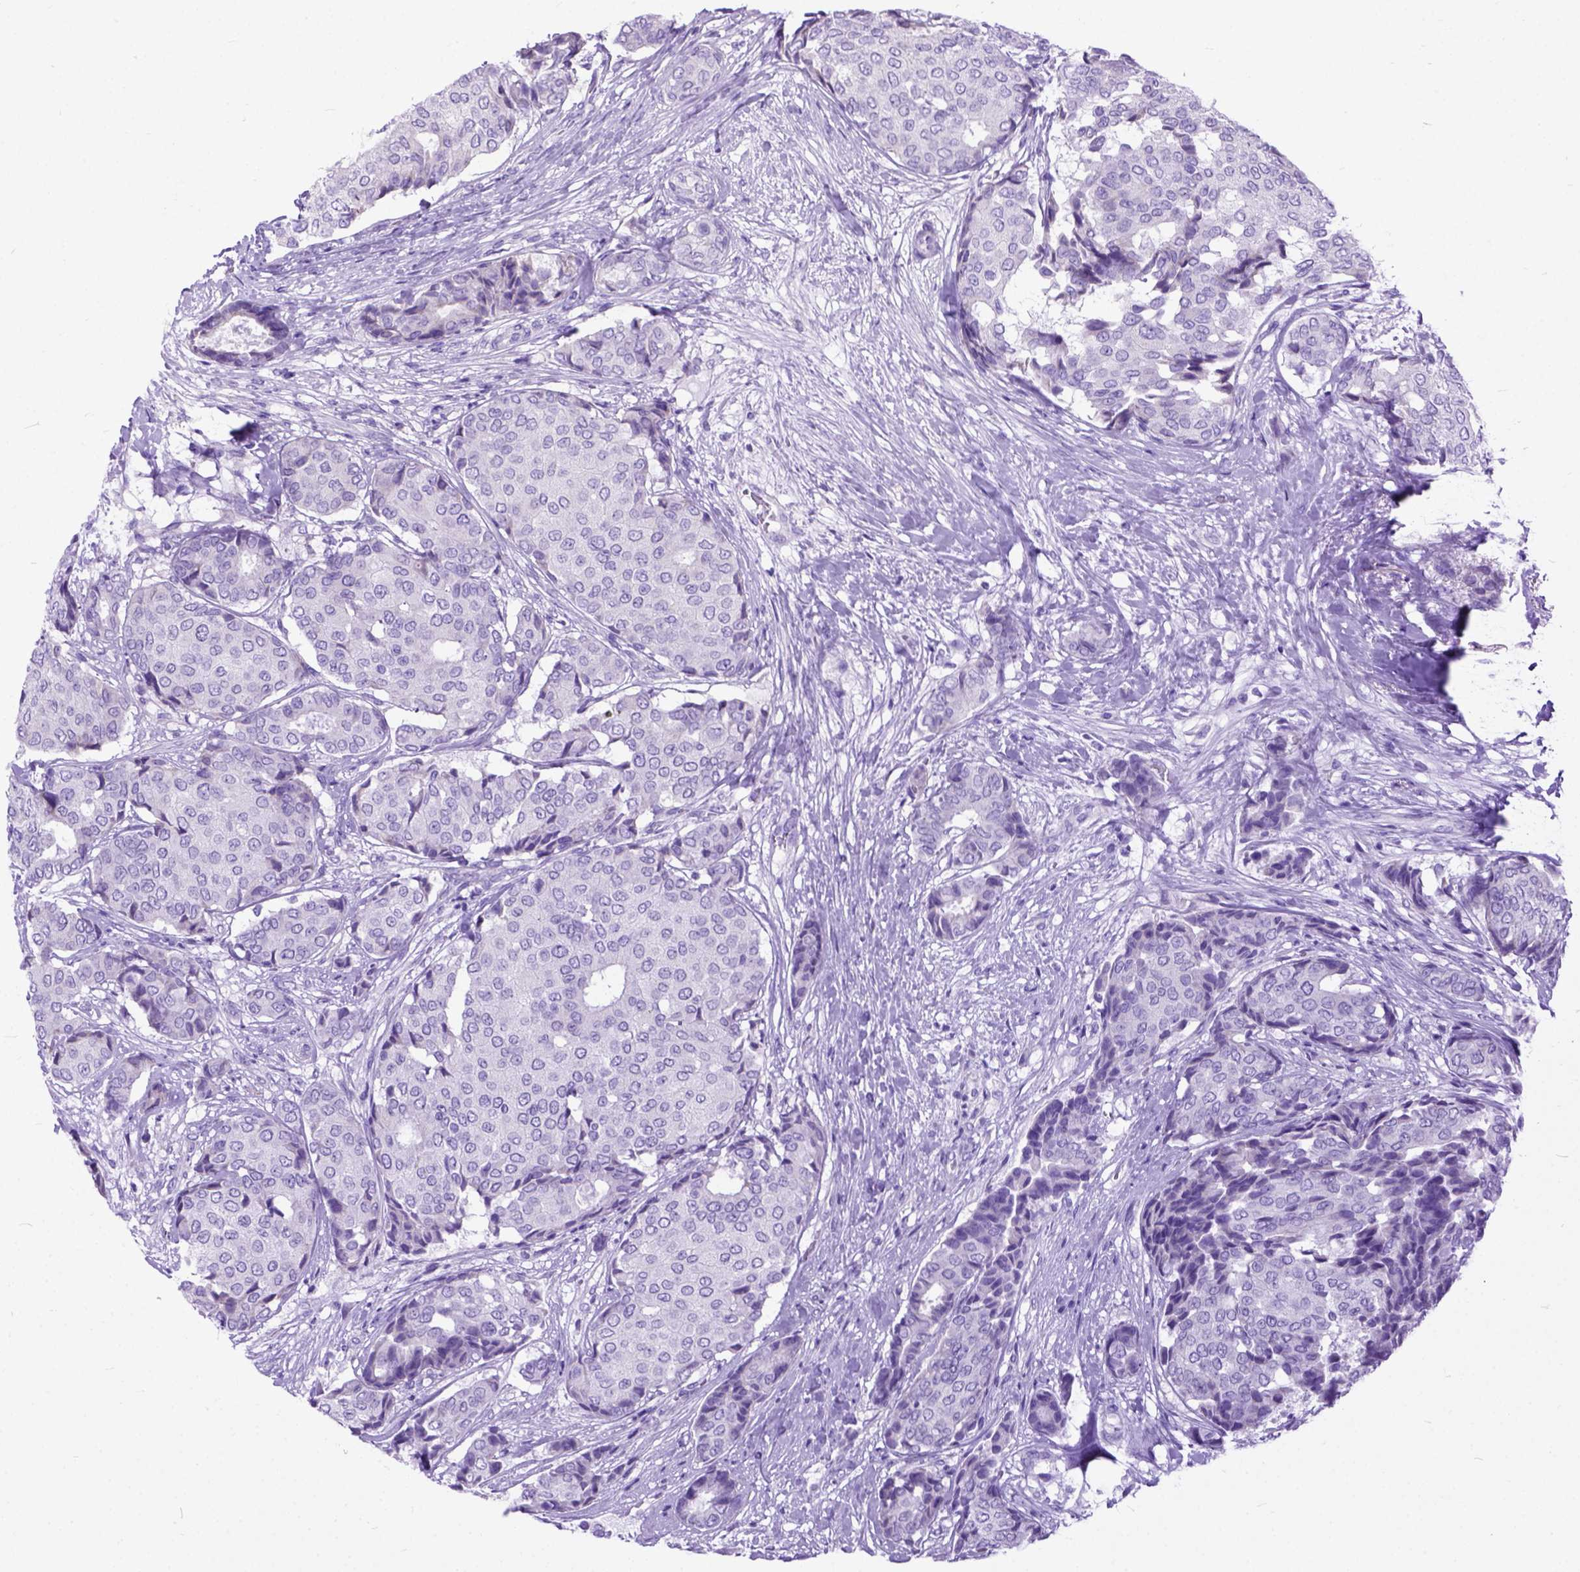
{"staining": {"intensity": "negative", "quantity": "none", "location": "none"}, "tissue": "breast cancer", "cell_type": "Tumor cells", "image_type": "cancer", "snomed": [{"axis": "morphology", "description": "Duct carcinoma"}, {"axis": "topography", "description": "Breast"}], "caption": "IHC of breast cancer (invasive ductal carcinoma) displays no expression in tumor cells.", "gene": "ODAD3", "patient": {"sex": "female", "age": 75}}